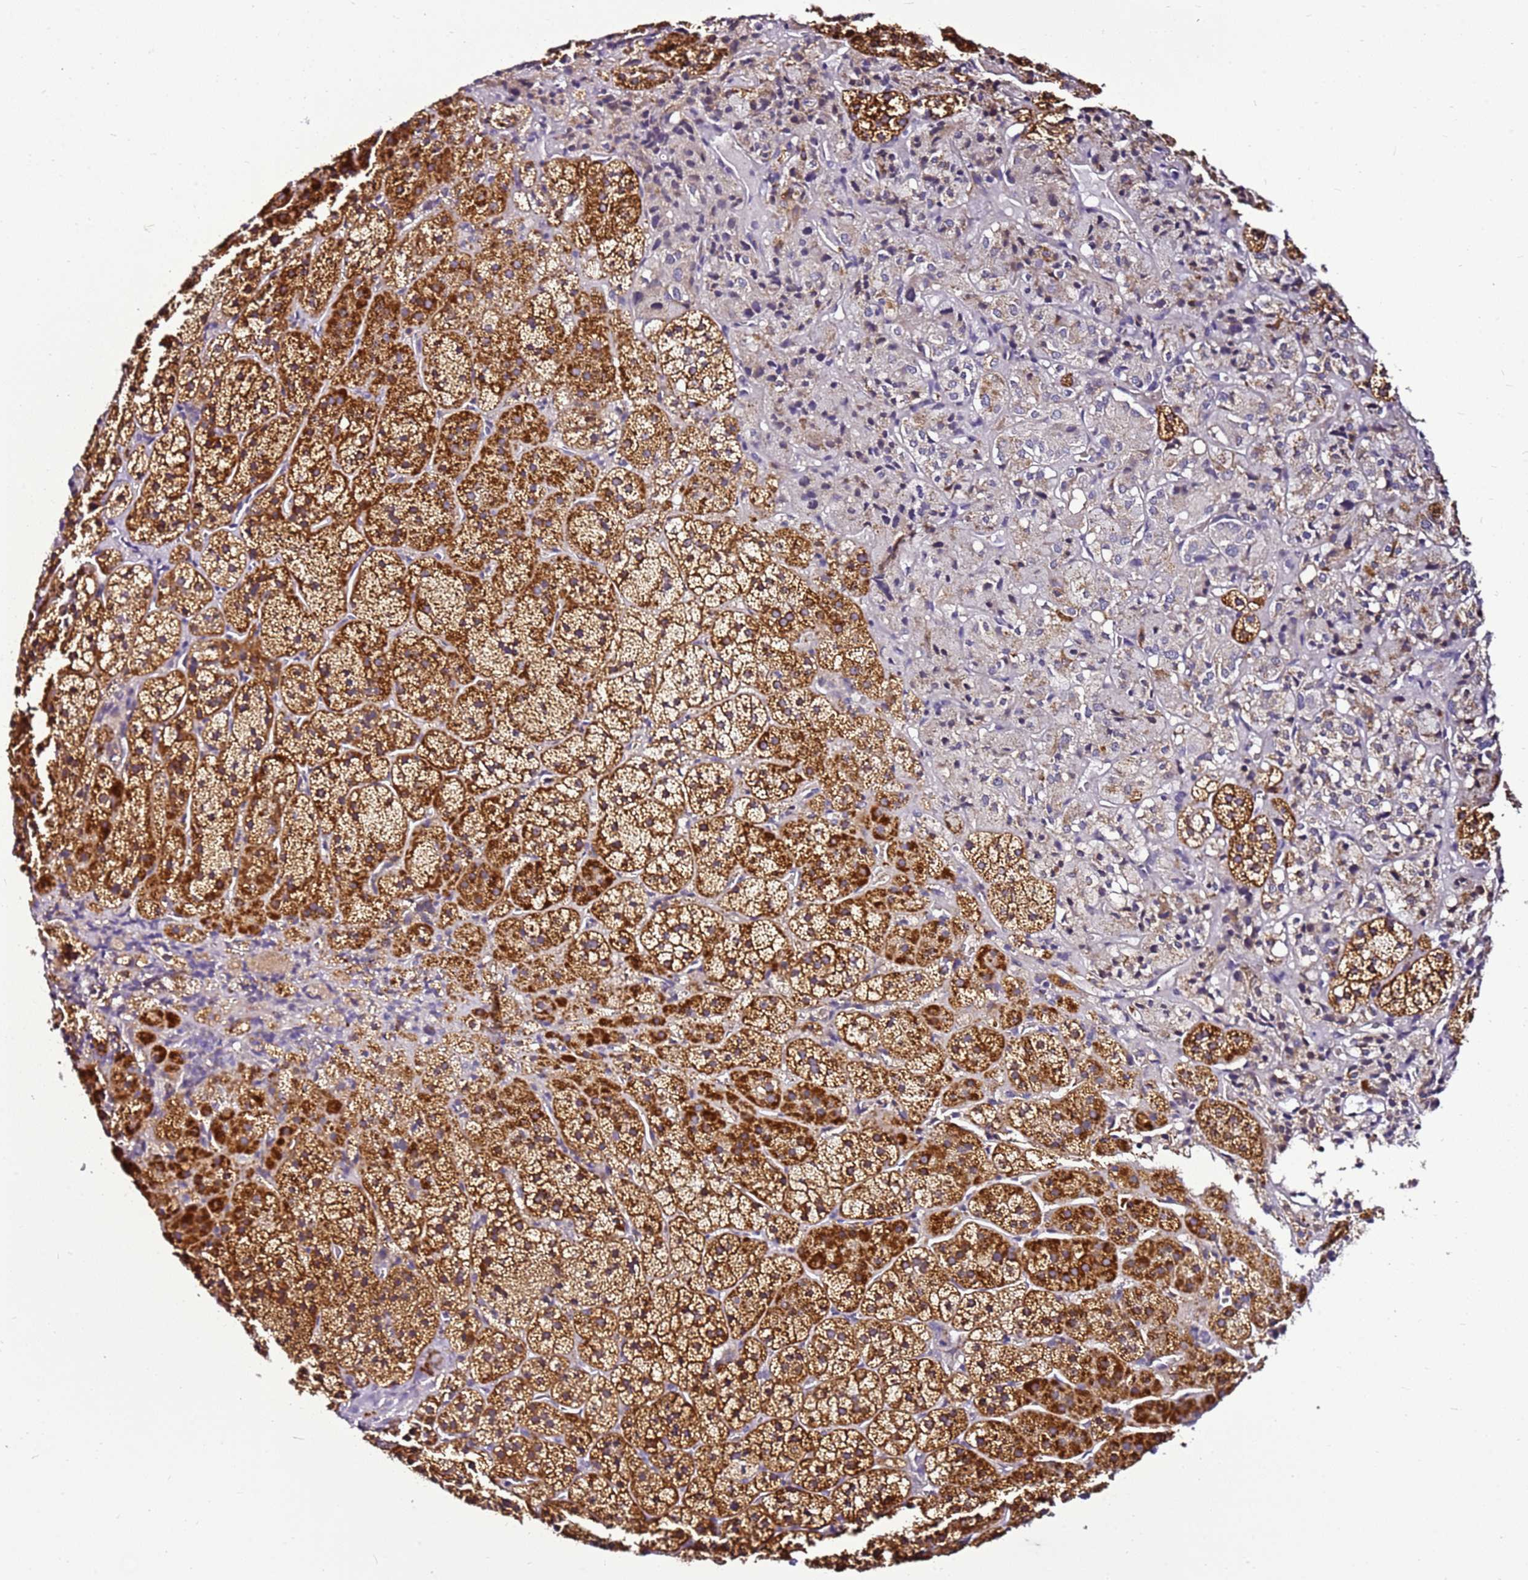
{"staining": {"intensity": "strong", "quantity": "25%-75%", "location": "cytoplasmic/membranous"}, "tissue": "adrenal gland", "cell_type": "Glandular cells", "image_type": "normal", "snomed": [{"axis": "morphology", "description": "Normal tissue, NOS"}, {"axis": "topography", "description": "Adrenal gland"}], "caption": "Benign adrenal gland was stained to show a protein in brown. There is high levels of strong cytoplasmic/membranous staining in approximately 25%-75% of glandular cells. The protein of interest is stained brown, and the nuclei are stained in blue (DAB IHC with brightfield microscopy, high magnification).", "gene": "SMIM4", "patient": {"sex": "female", "age": 44}}